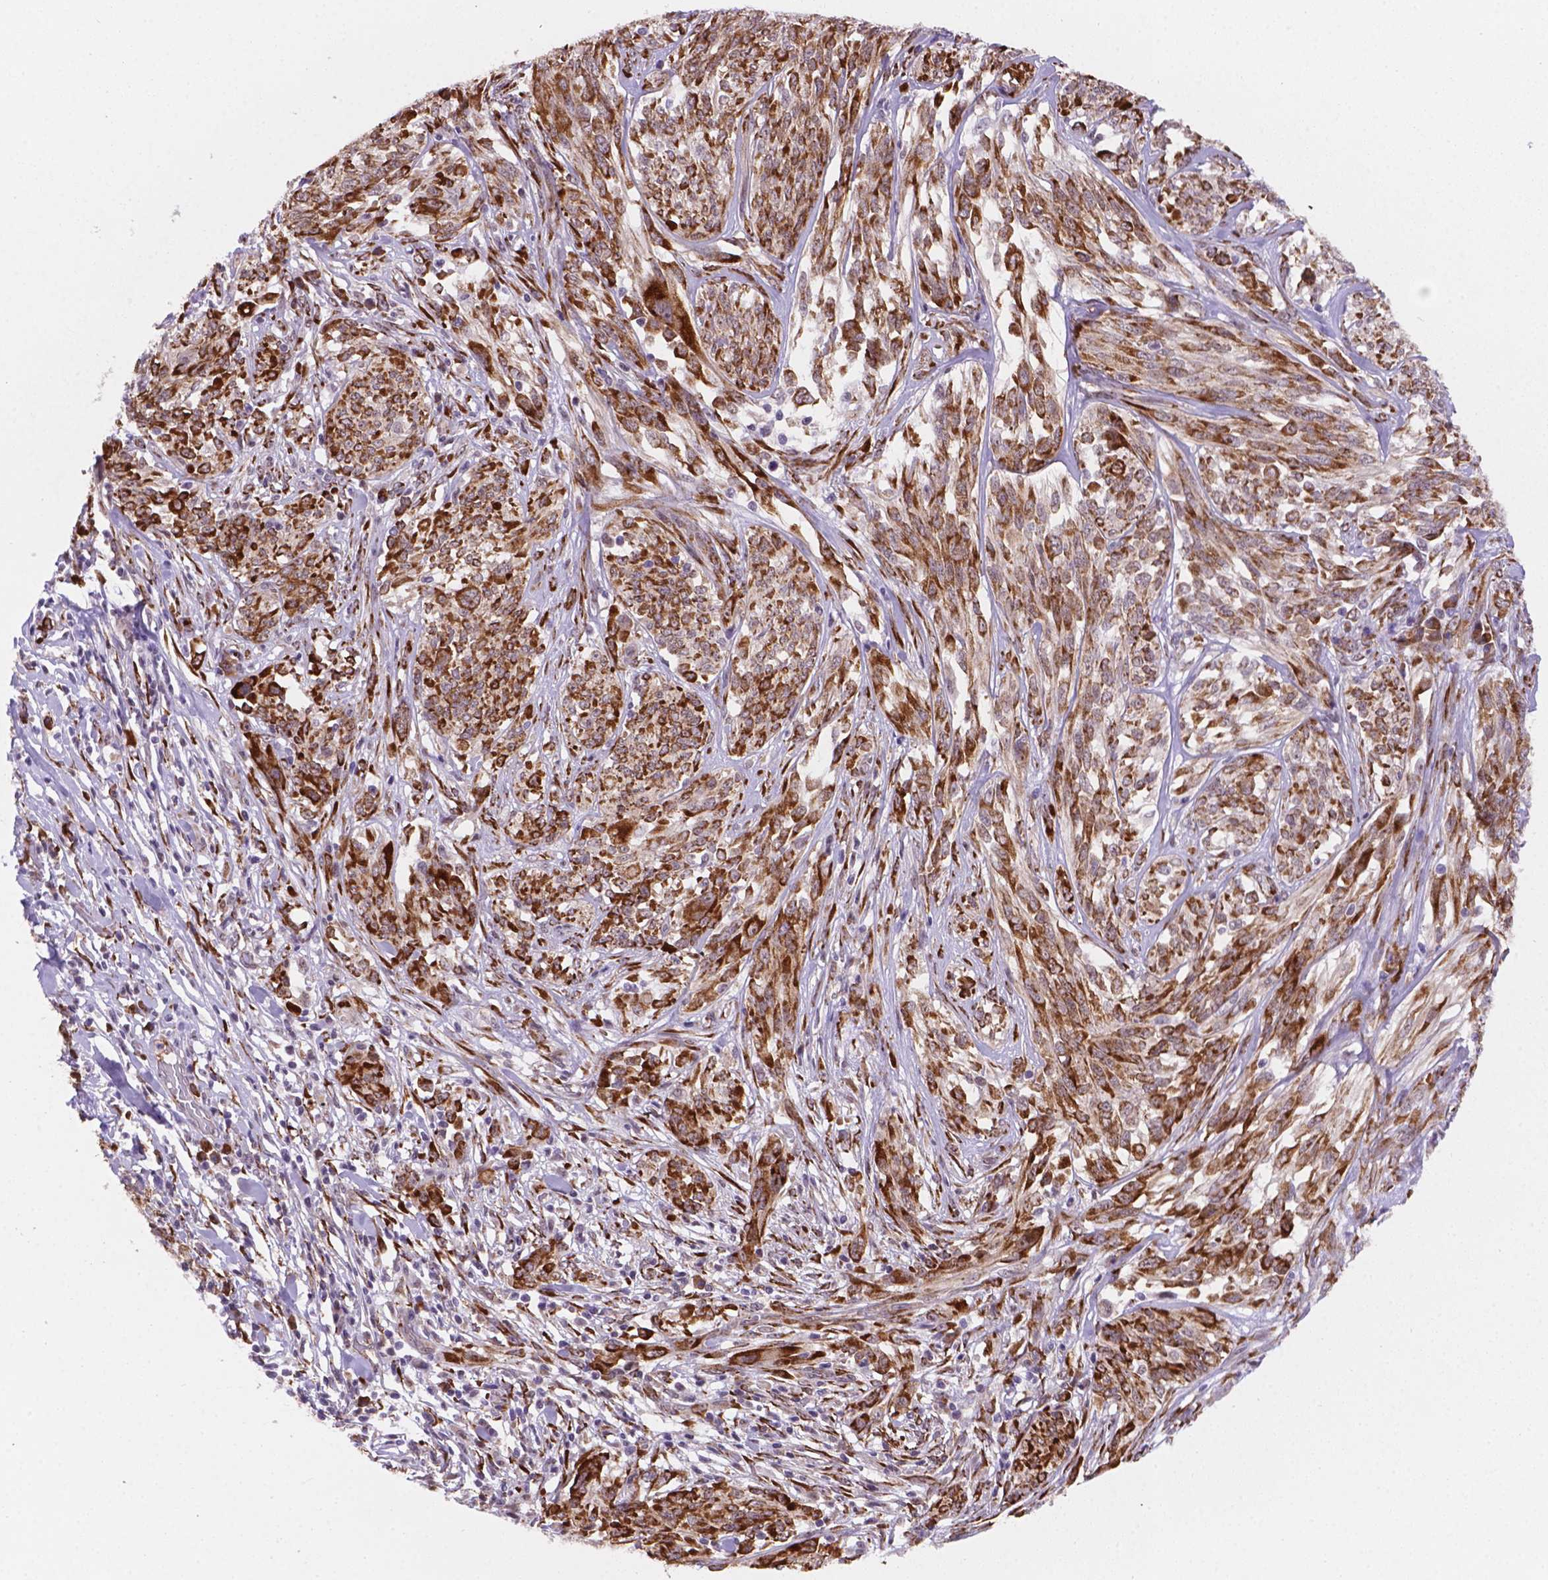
{"staining": {"intensity": "strong", "quantity": ">75%", "location": "cytoplasmic/membranous"}, "tissue": "melanoma", "cell_type": "Tumor cells", "image_type": "cancer", "snomed": [{"axis": "morphology", "description": "Malignant melanoma, NOS"}, {"axis": "topography", "description": "Skin"}], "caption": "Immunohistochemistry (IHC) of malignant melanoma reveals high levels of strong cytoplasmic/membranous staining in about >75% of tumor cells. (DAB (3,3'-diaminobenzidine) IHC, brown staining for protein, blue staining for nuclei).", "gene": "FNIP1", "patient": {"sex": "female", "age": 91}}